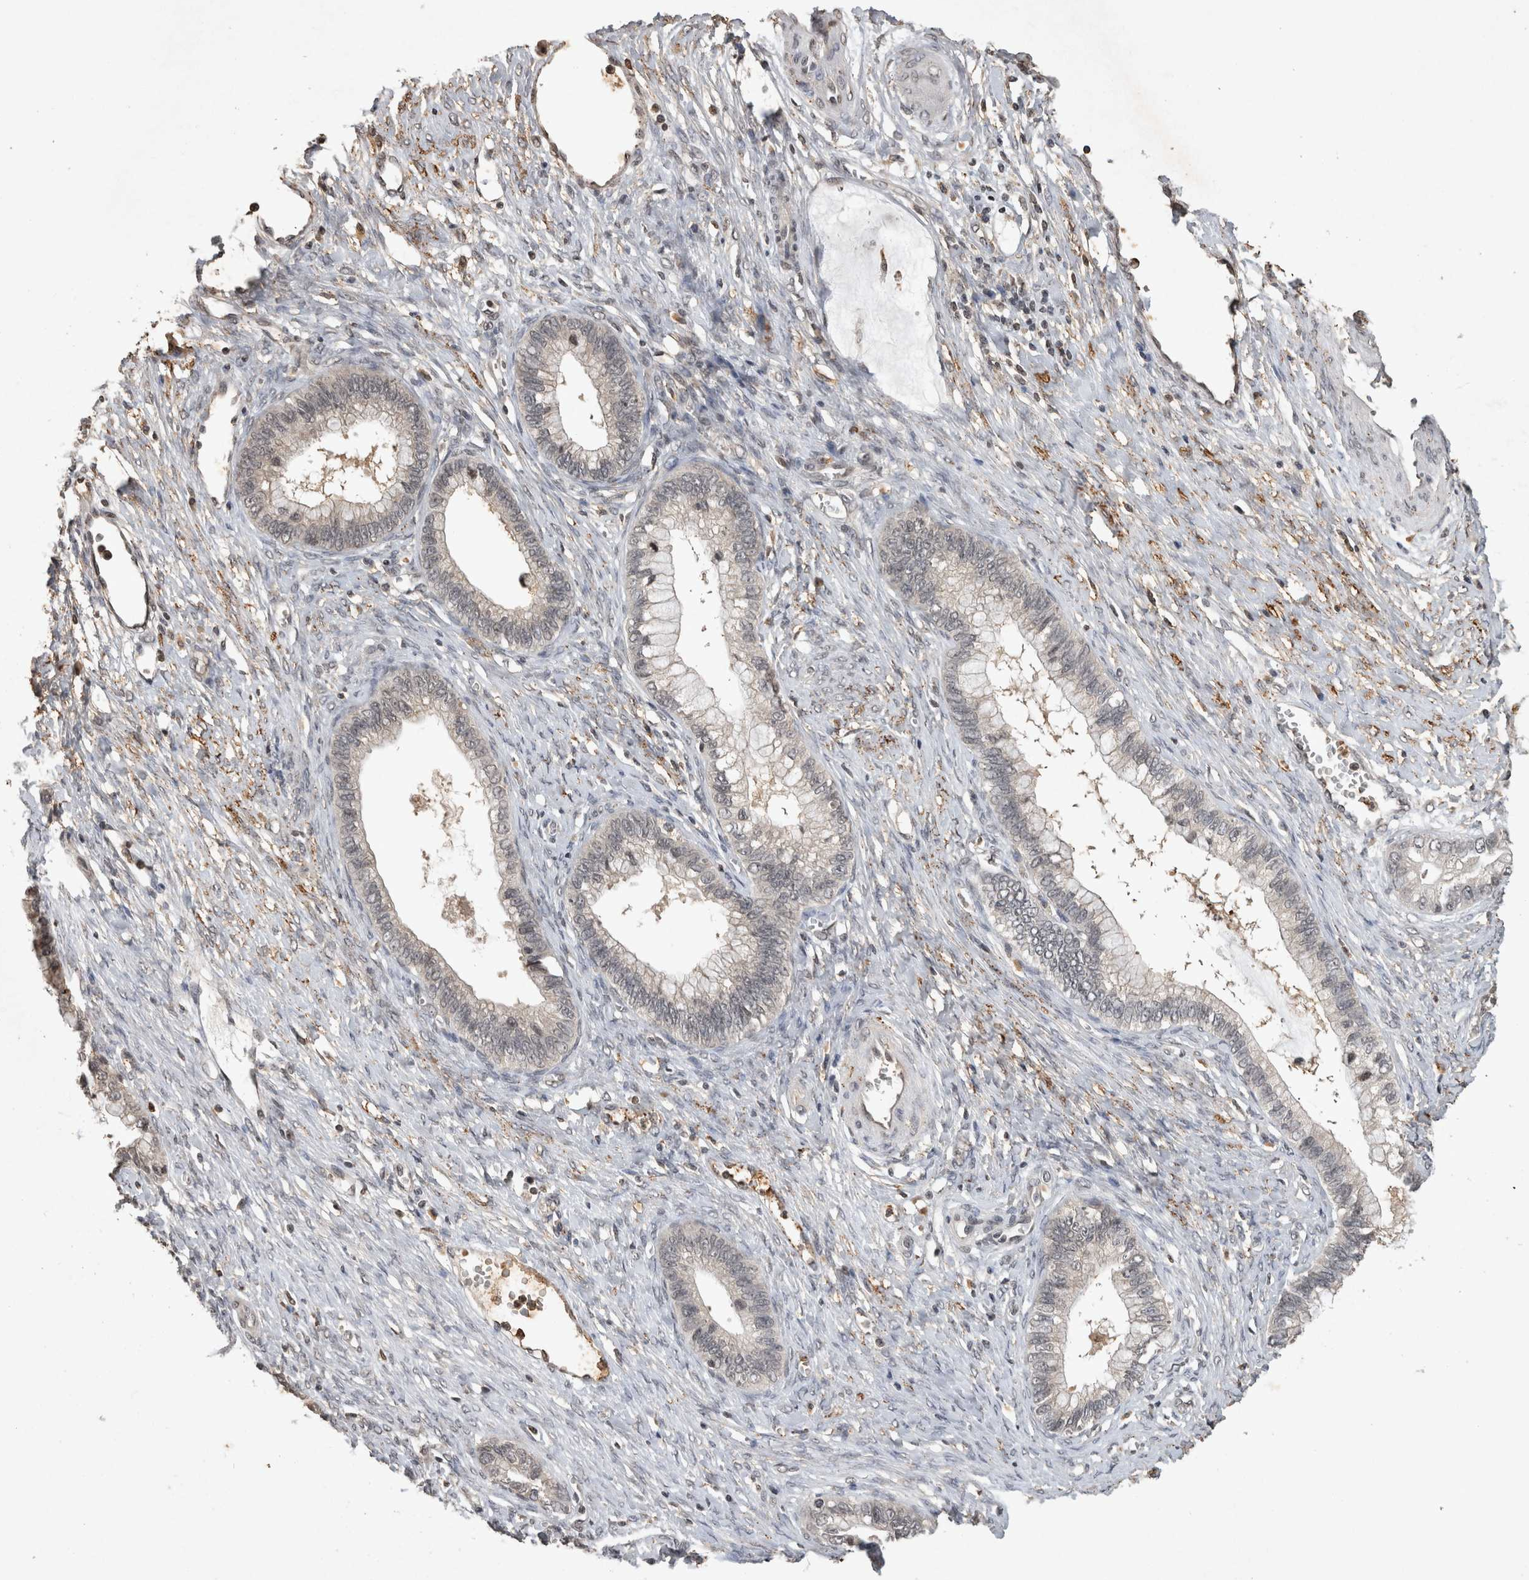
{"staining": {"intensity": "negative", "quantity": "none", "location": "none"}, "tissue": "cervical cancer", "cell_type": "Tumor cells", "image_type": "cancer", "snomed": [{"axis": "morphology", "description": "Adenocarcinoma, NOS"}, {"axis": "topography", "description": "Cervix"}], "caption": "Immunohistochemistry micrograph of cervical cancer stained for a protein (brown), which displays no expression in tumor cells. Brightfield microscopy of IHC stained with DAB (brown) and hematoxylin (blue), captured at high magnification.", "gene": "HRK", "patient": {"sex": "female", "age": 44}}